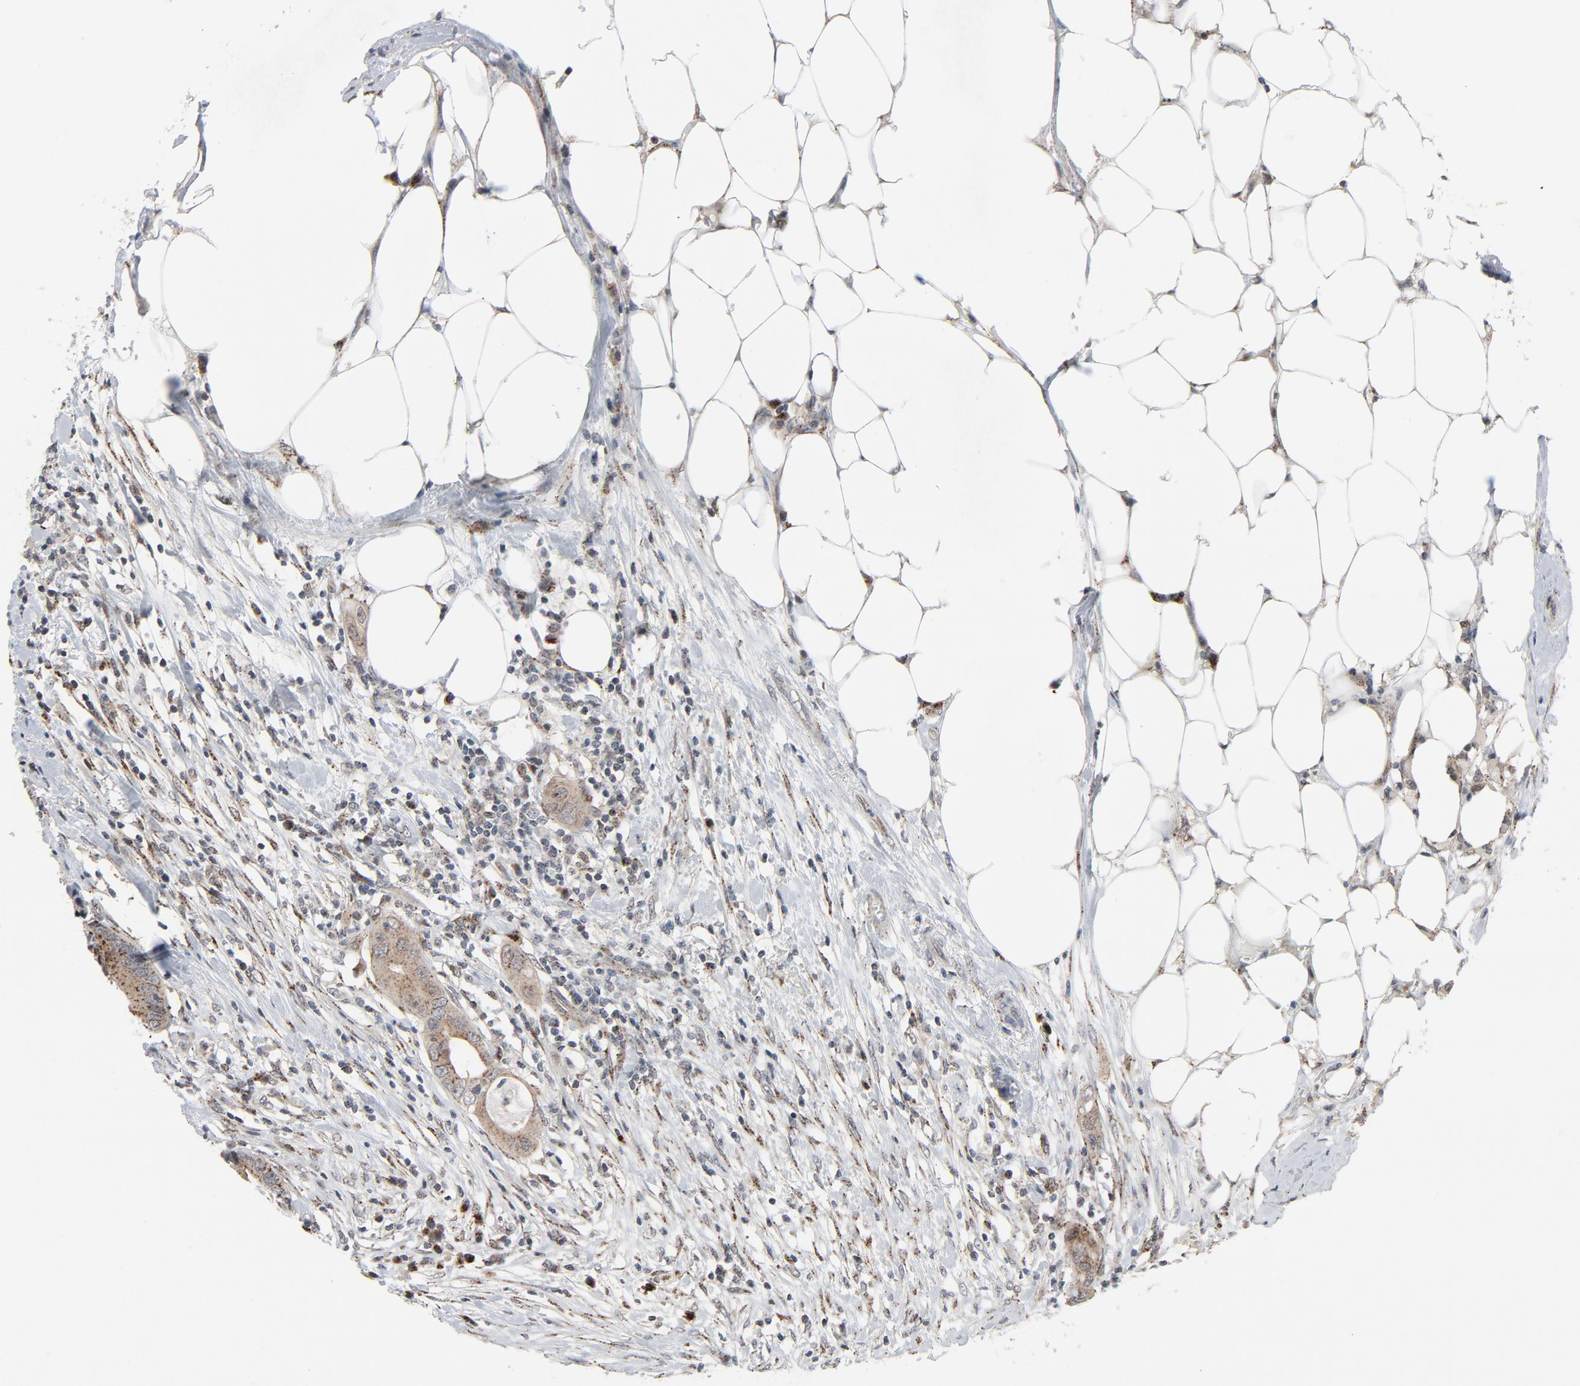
{"staining": {"intensity": "weak", "quantity": ">75%", "location": "cytoplasmic/membranous"}, "tissue": "colorectal cancer", "cell_type": "Tumor cells", "image_type": "cancer", "snomed": [{"axis": "morphology", "description": "Adenocarcinoma, NOS"}, {"axis": "topography", "description": "Colon"}], "caption": "The image reveals staining of colorectal cancer, revealing weak cytoplasmic/membranous protein expression (brown color) within tumor cells. The protein of interest is shown in brown color, while the nuclei are stained blue.", "gene": "RPL12", "patient": {"sex": "male", "age": 71}}